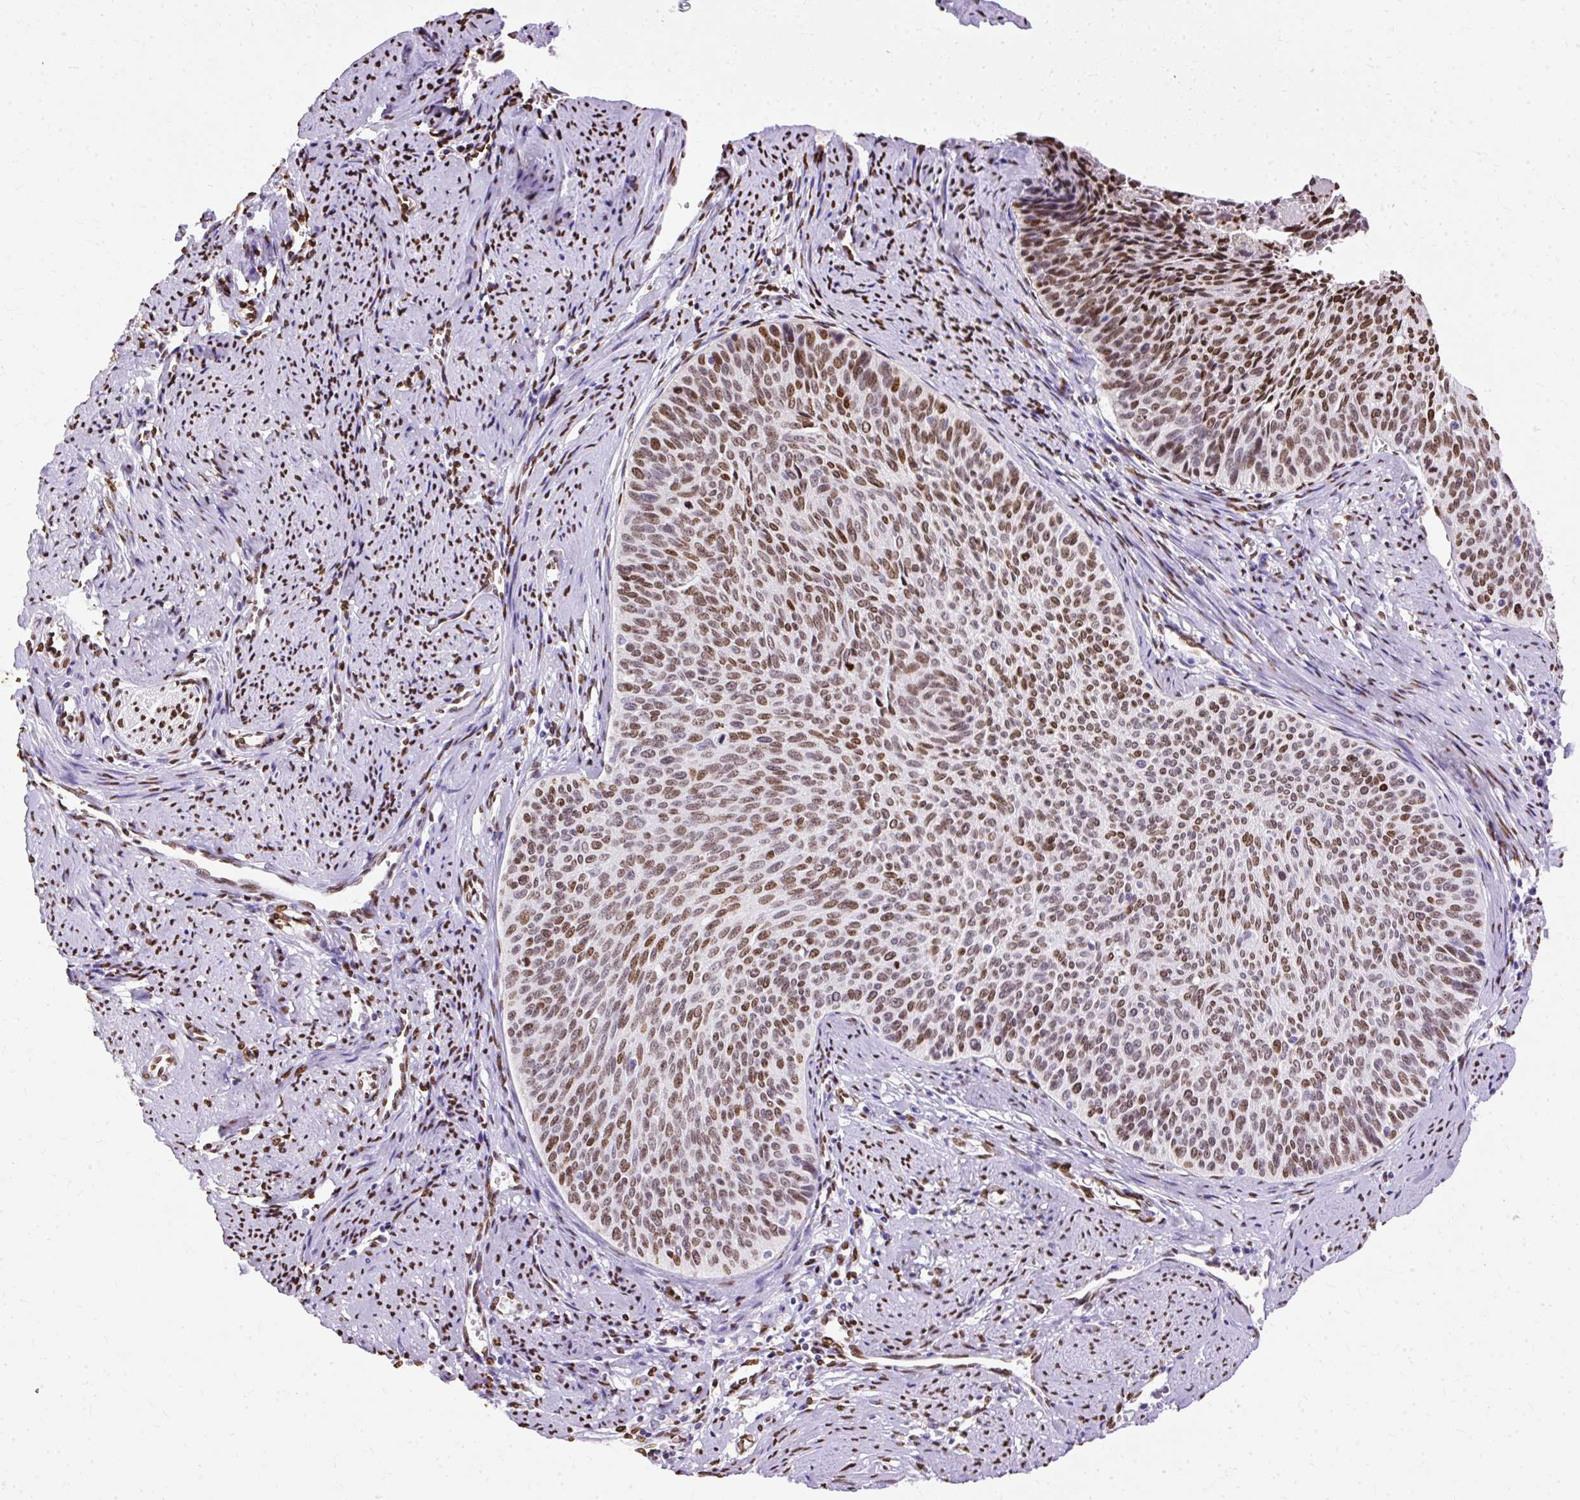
{"staining": {"intensity": "moderate", "quantity": ">75%", "location": "nuclear"}, "tissue": "cervical cancer", "cell_type": "Tumor cells", "image_type": "cancer", "snomed": [{"axis": "morphology", "description": "Squamous cell carcinoma, NOS"}, {"axis": "topography", "description": "Cervix"}], "caption": "This is a photomicrograph of IHC staining of squamous cell carcinoma (cervical), which shows moderate positivity in the nuclear of tumor cells.", "gene": "TMEM184C", "patient": {"sex": "female", "age": 55}}